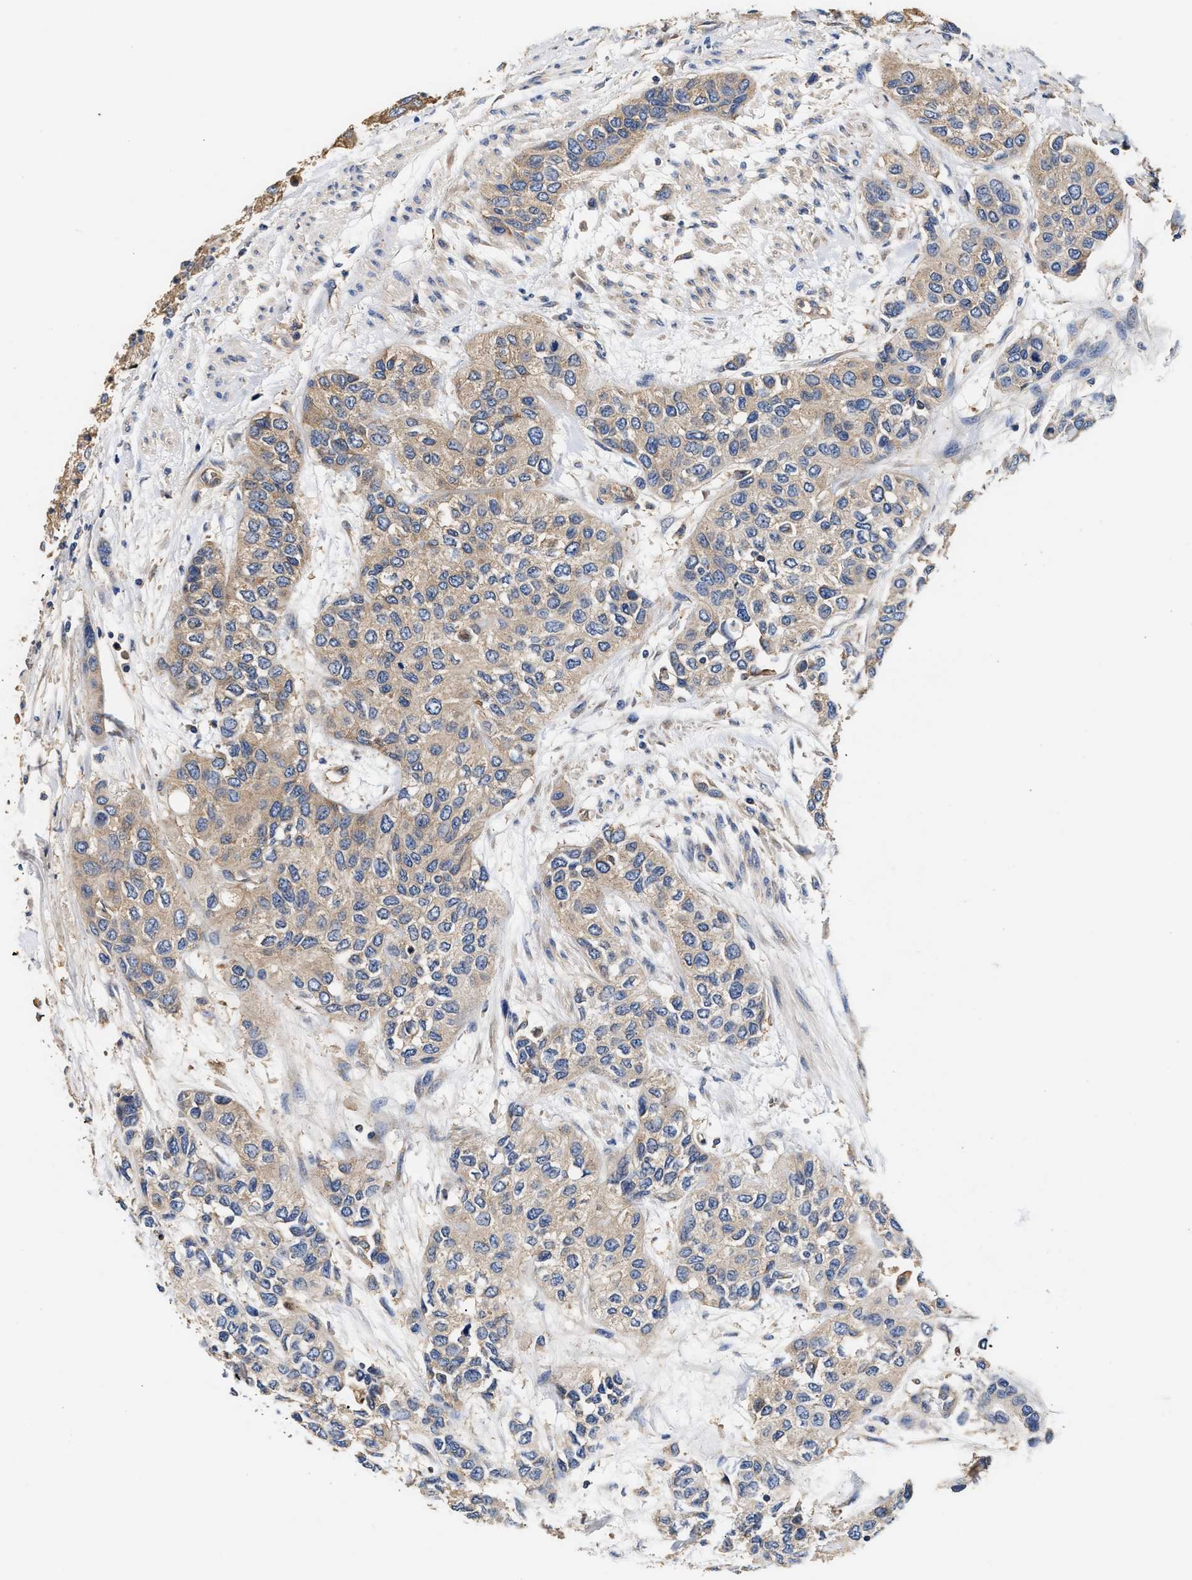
{"staining": {"intensity": "weak", "quantity": "25%-75%", "location": "cytoplasmic/membranous"}, "tissue": "urothelial cancer", "cell_type": "Tumor cells", "image_type": "cancer", "snomed": [{"axis": "morphology", "description": "Urothelial carcinoma, High grade"}, {"axis": "topography", "description": "Urinary bladder"}], "caption": "High-power microscopy captured an IHC micrograph of urothelial cancer, revealing weak cytoplasmic/membranous staining in about 25%-75% of tumor cells. Nuclei are stained in blue.", "gene": "KLB", "patient": {"sex": "female", "age": 56}}